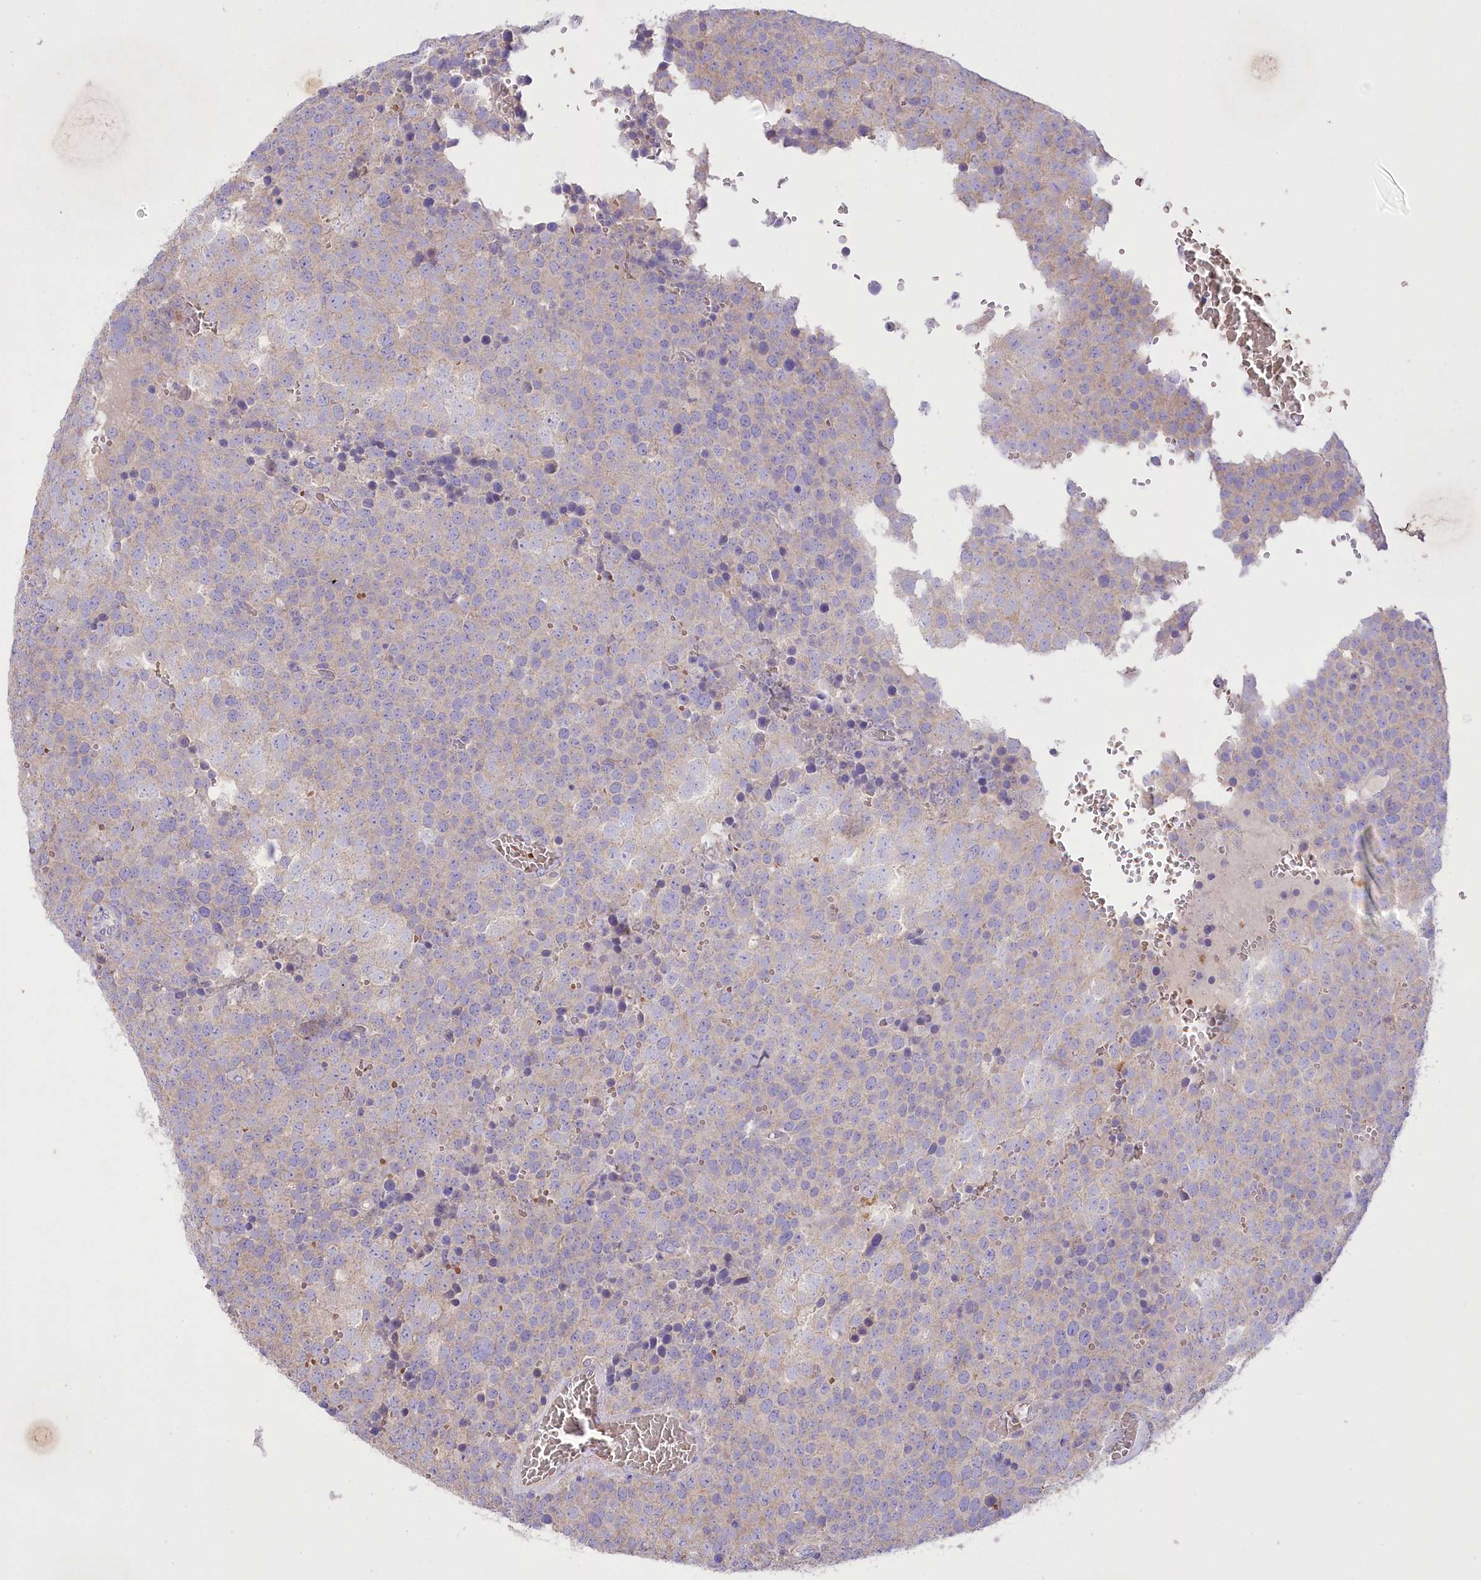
{"staining": {"intensity": "weak", "quantity": "<25%", "location": "cytoplasmic/membranous"}, "tissue": "testis cancer", "cell_type": "Tumor cells", "image_type": "cancer", "snomed": [{"axis": "morphology", "description": "Seminoma, NOS"}, {"axis": "topography", "description": "Testis"}], "caption": "Tumor cells are negative for protein expression in human testis cancer.", "gene": "PRSS53", "patient": {"sex": "male", "age": 71}}